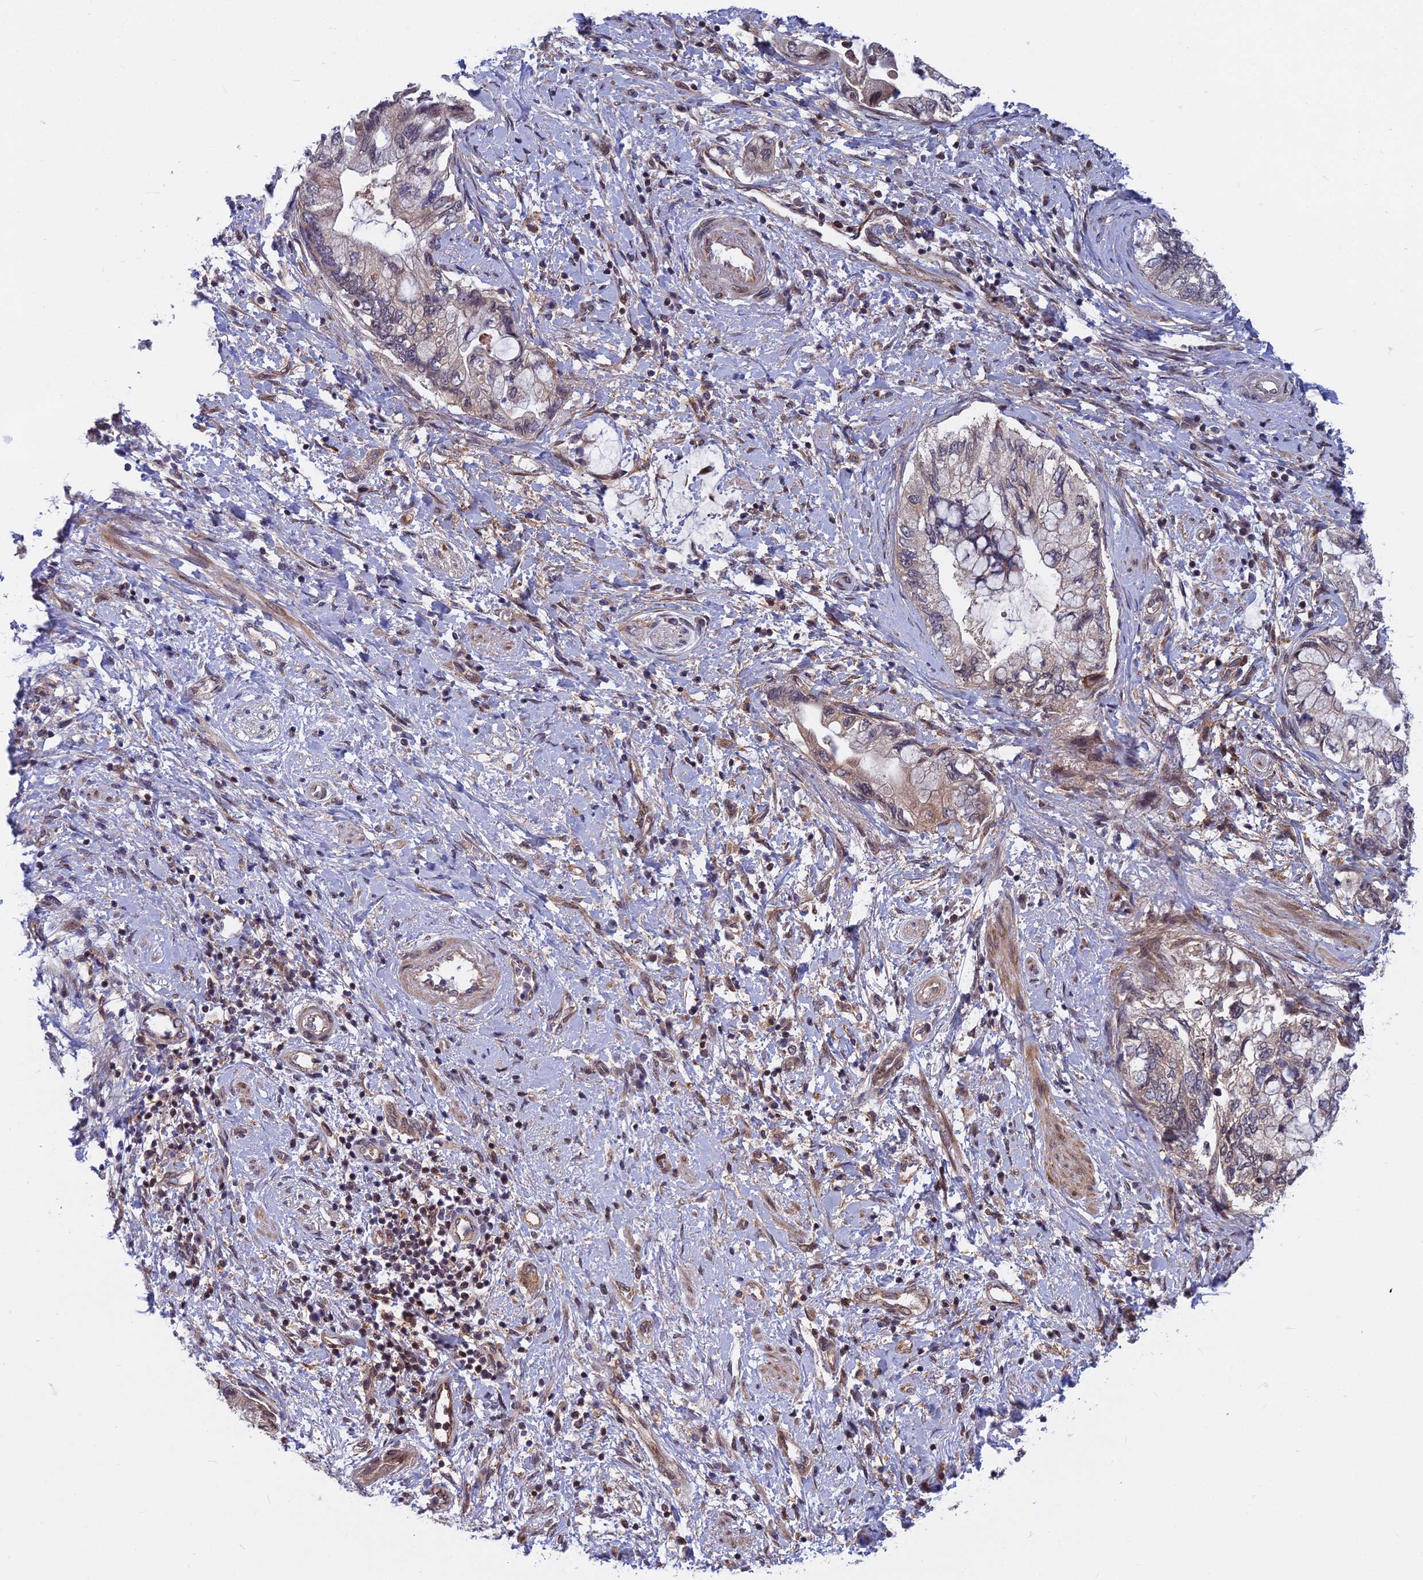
{"staining": {"intensity": "weak", "quantity": "25%-75%", "location": "cytoplasmic/membranous"}, "tissue": "pancreatic cancer", "cell_type": "Tumor cells", "image_type": "cancer", "snomed": [{"axis": "morphology", "description": "Adenocarcinoma, NOS"}, {"axis": "topography", "description": "Pancreas"}], "caption": "The immunohistochemical stain shows weak cytoplasmic/membranous positivity in tumor cells of pancreatic cancer tissue. The staining was performed using DAB (3,3'-diaminobenzidine), with brown indicating positive protein expression. Nuclei are stained blue with hematoxylin.", "gene": "COMMD2", "patient": {"sex": "female", "age": 73}}